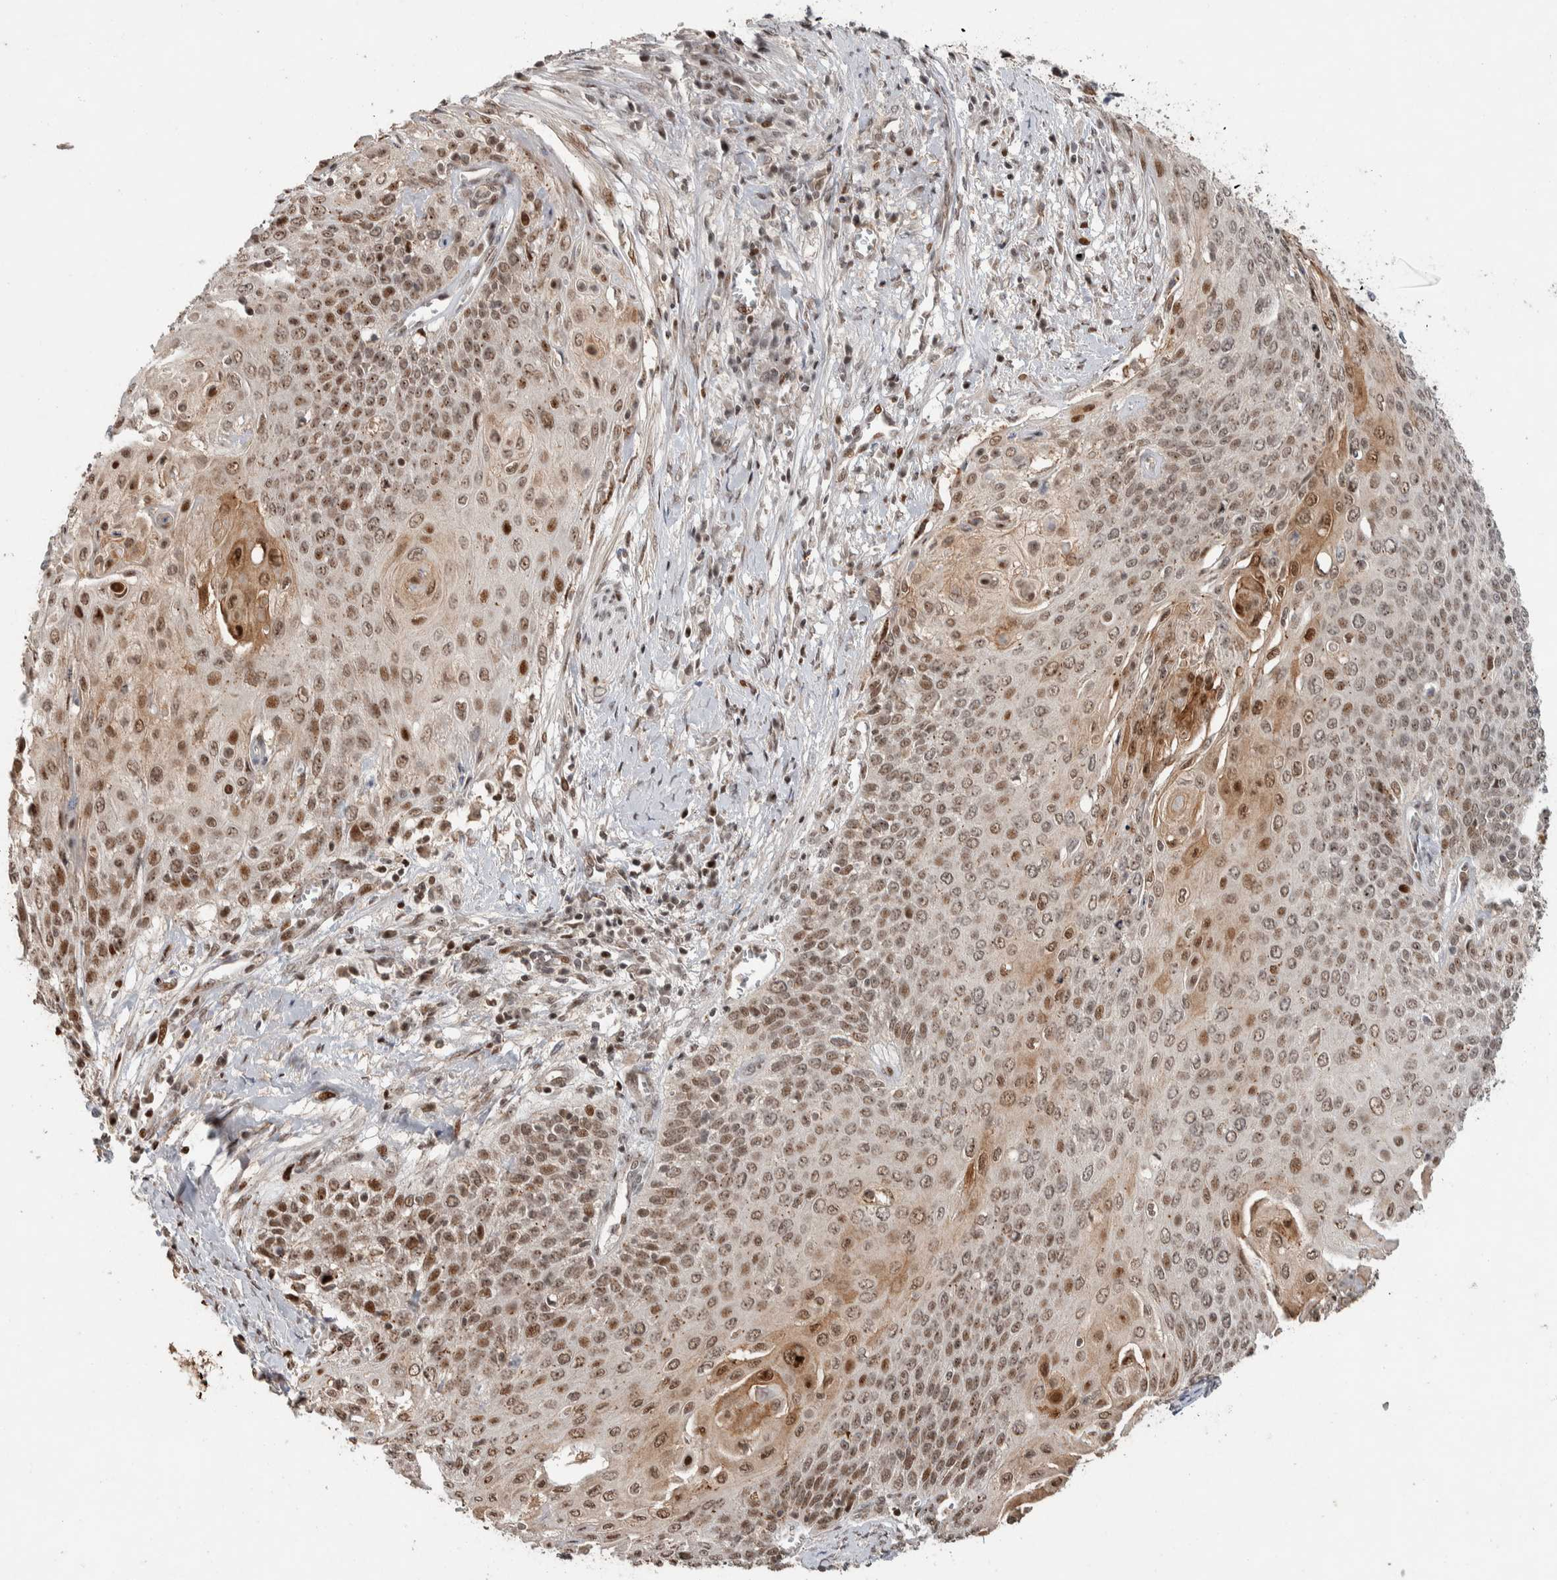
{"staining": {"intensity": "moderate", "quantity": ">75%", "location": "nuclear"}, "tissue": "cervical cancer", "cell_type": "Tumor cells", "image_type": "cancer", "snomed": [{"axis": "morphology", "description": "Squamous cell carcinoma, NOS"}, {"axis": "topography", "description": "Cervix"}], "caption": "An immunohistochemistry (IHC) micrograph of neoplastic tissue is shown. Protein staining in brown shows moderate nuclear positivity in cervical cancer within tumor cells.", "gene": "ZNF521", "patient": {"sex": "female", "age": 39}}